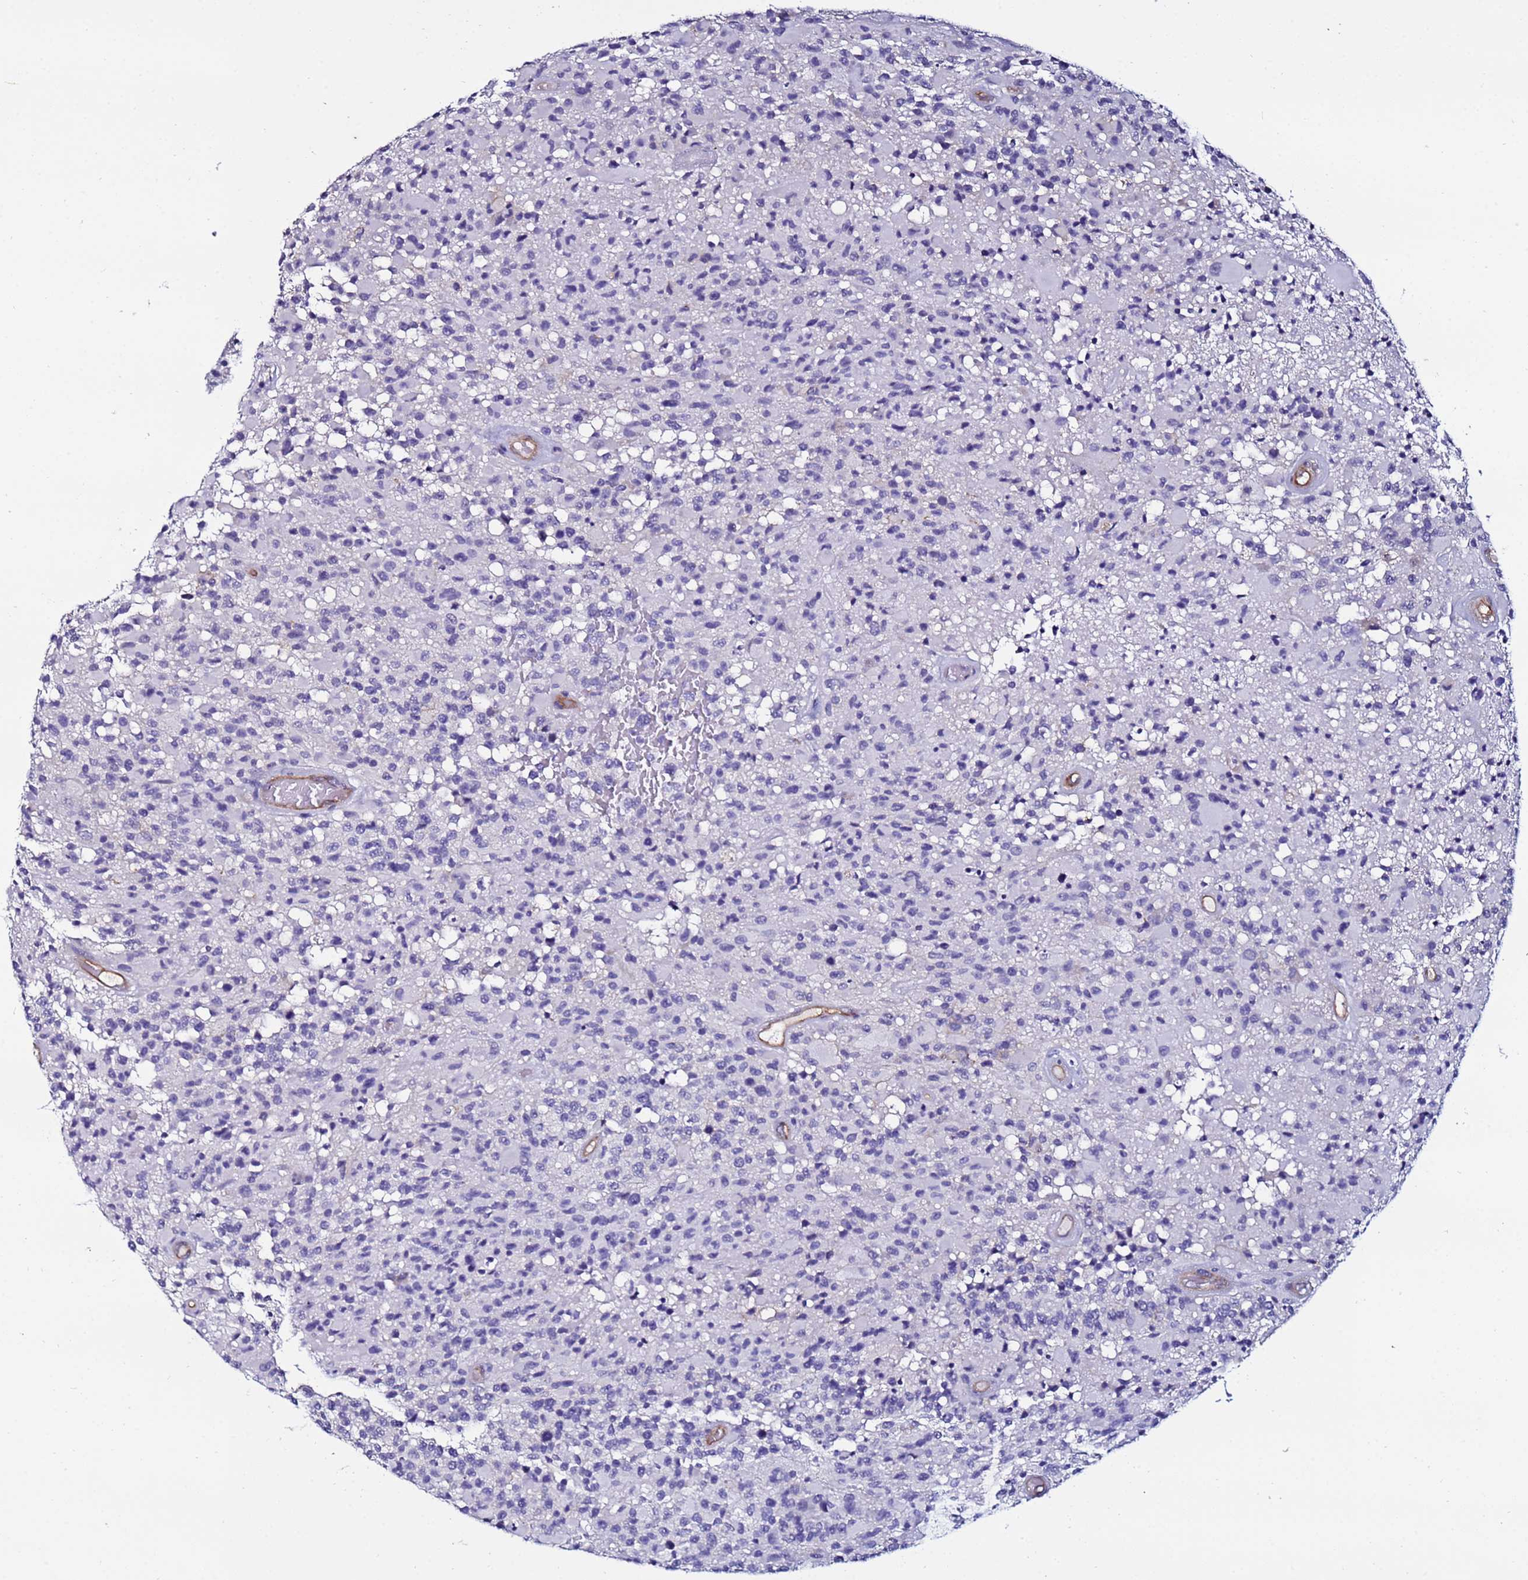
{"staining": {"intensity": "negative", "quantity": "none", "location": "none"}, "tissue": "glioma", "cell_type": "Tumor cells", "image_type": "cancer", "snomed": [{"axis": "morphology", "description": "Glioma, malignant, High grade"}, {"axis": "morphology", "description": "Glioblastoma, NOS"}, {"axis": "topography", "description": "Brain"}], "caption": "High magnification brightfield microscopy of malignant glioma (high-grade) stained with DAB (brown) and counterstained with hematoxylin (blue): tumor cells show no significant staining.", "gene": "DEFB104A", "patient": {"sex": "male", "age": 60}}